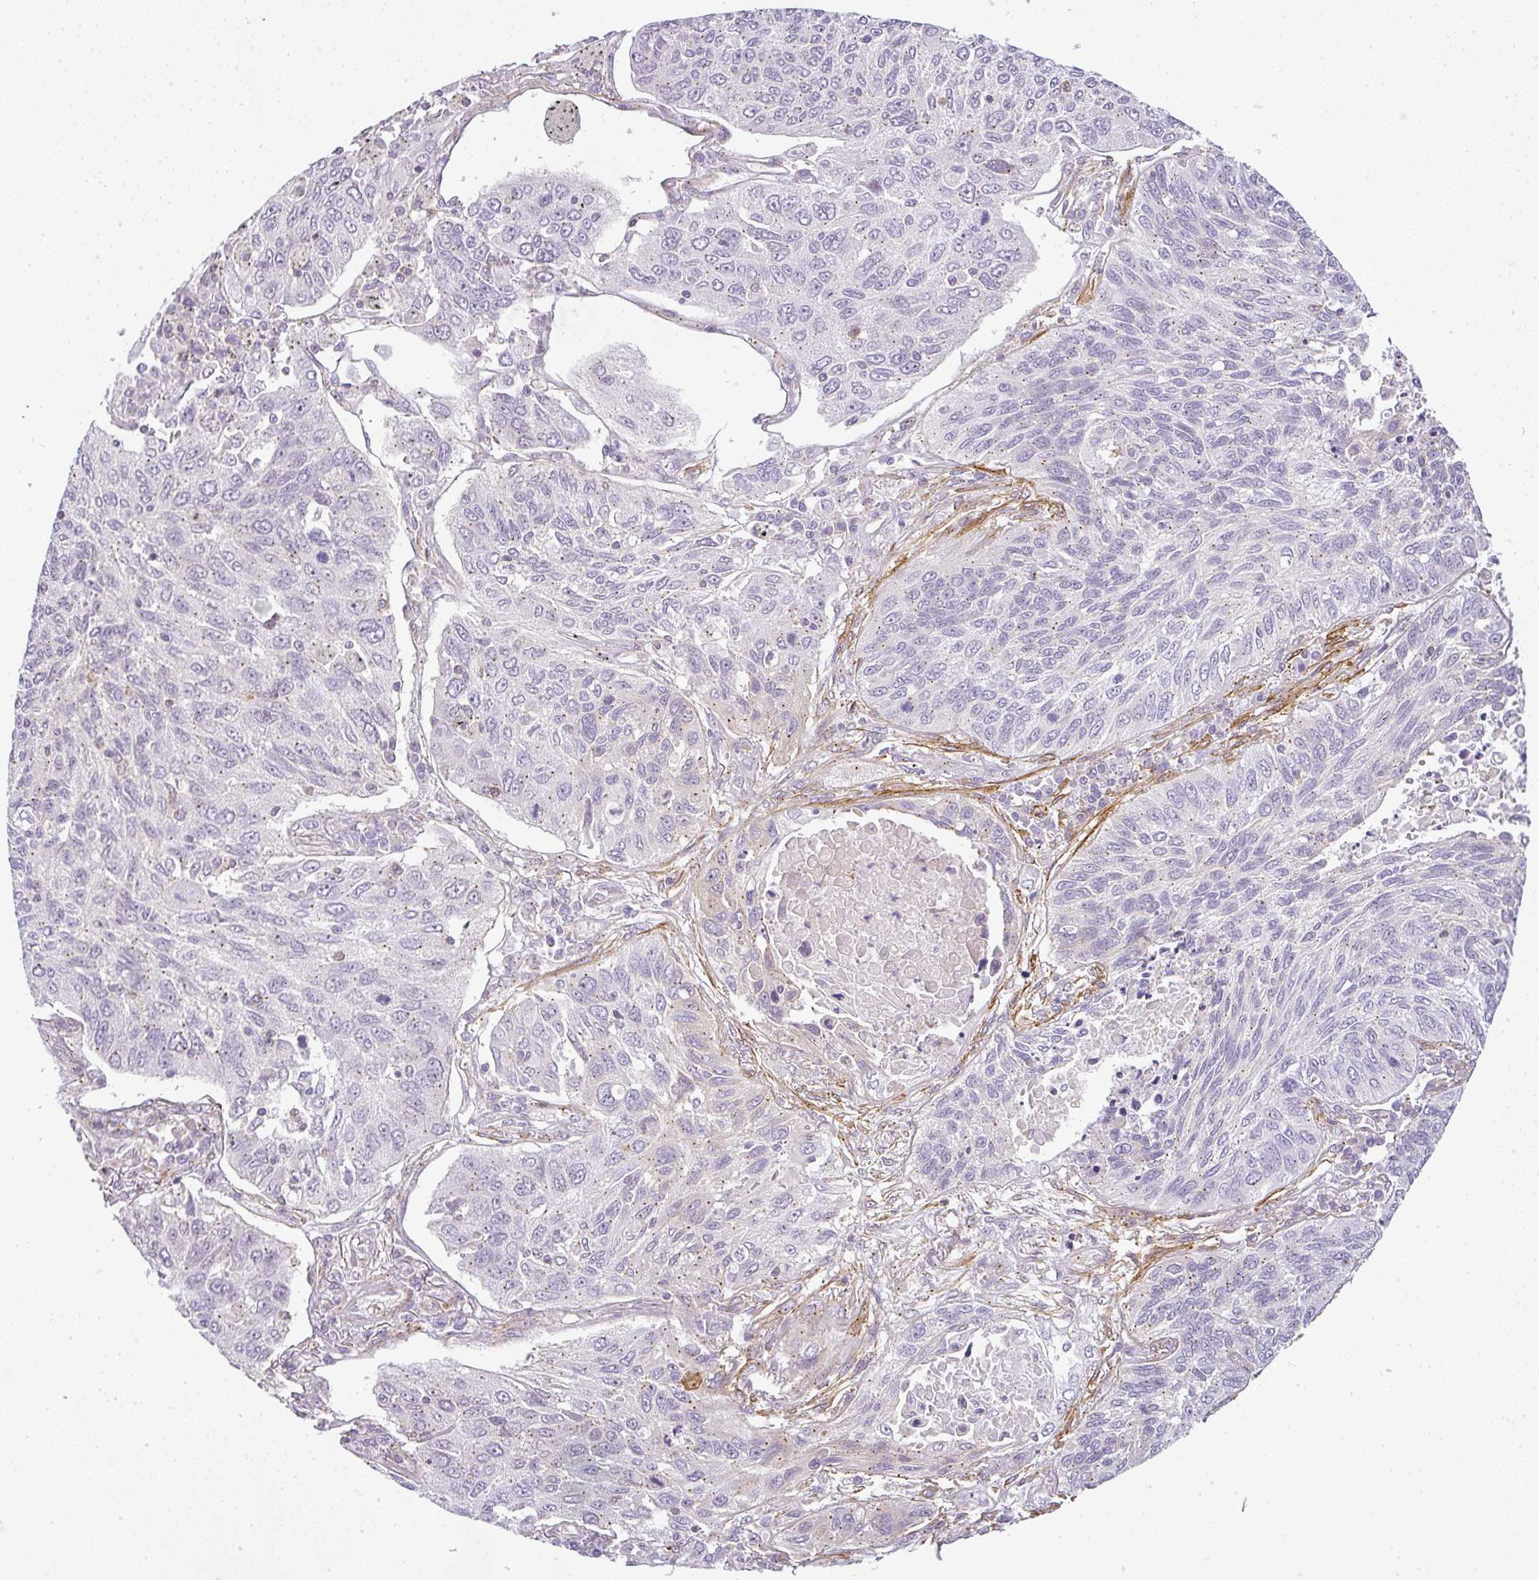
{"staining": {"intensity": "negative", "quantity": "none", "location": "none"}, "tissue": "lung cancer", "cell_type": "Tumor cells", "image_type": "cancer", "snomed": [{"axis": "morphology", "description": "Squamous cell carcinoma, NOS"}, {"axis": "topography", "description": "Lung"}], "caption": "DAB immunohistochemical staining of human squamous cell carcinoma (lung) demonstrates no significant expression in tumor cells.", "gene": "SULF1", "patient": {"sex": "female", "age": 66}}